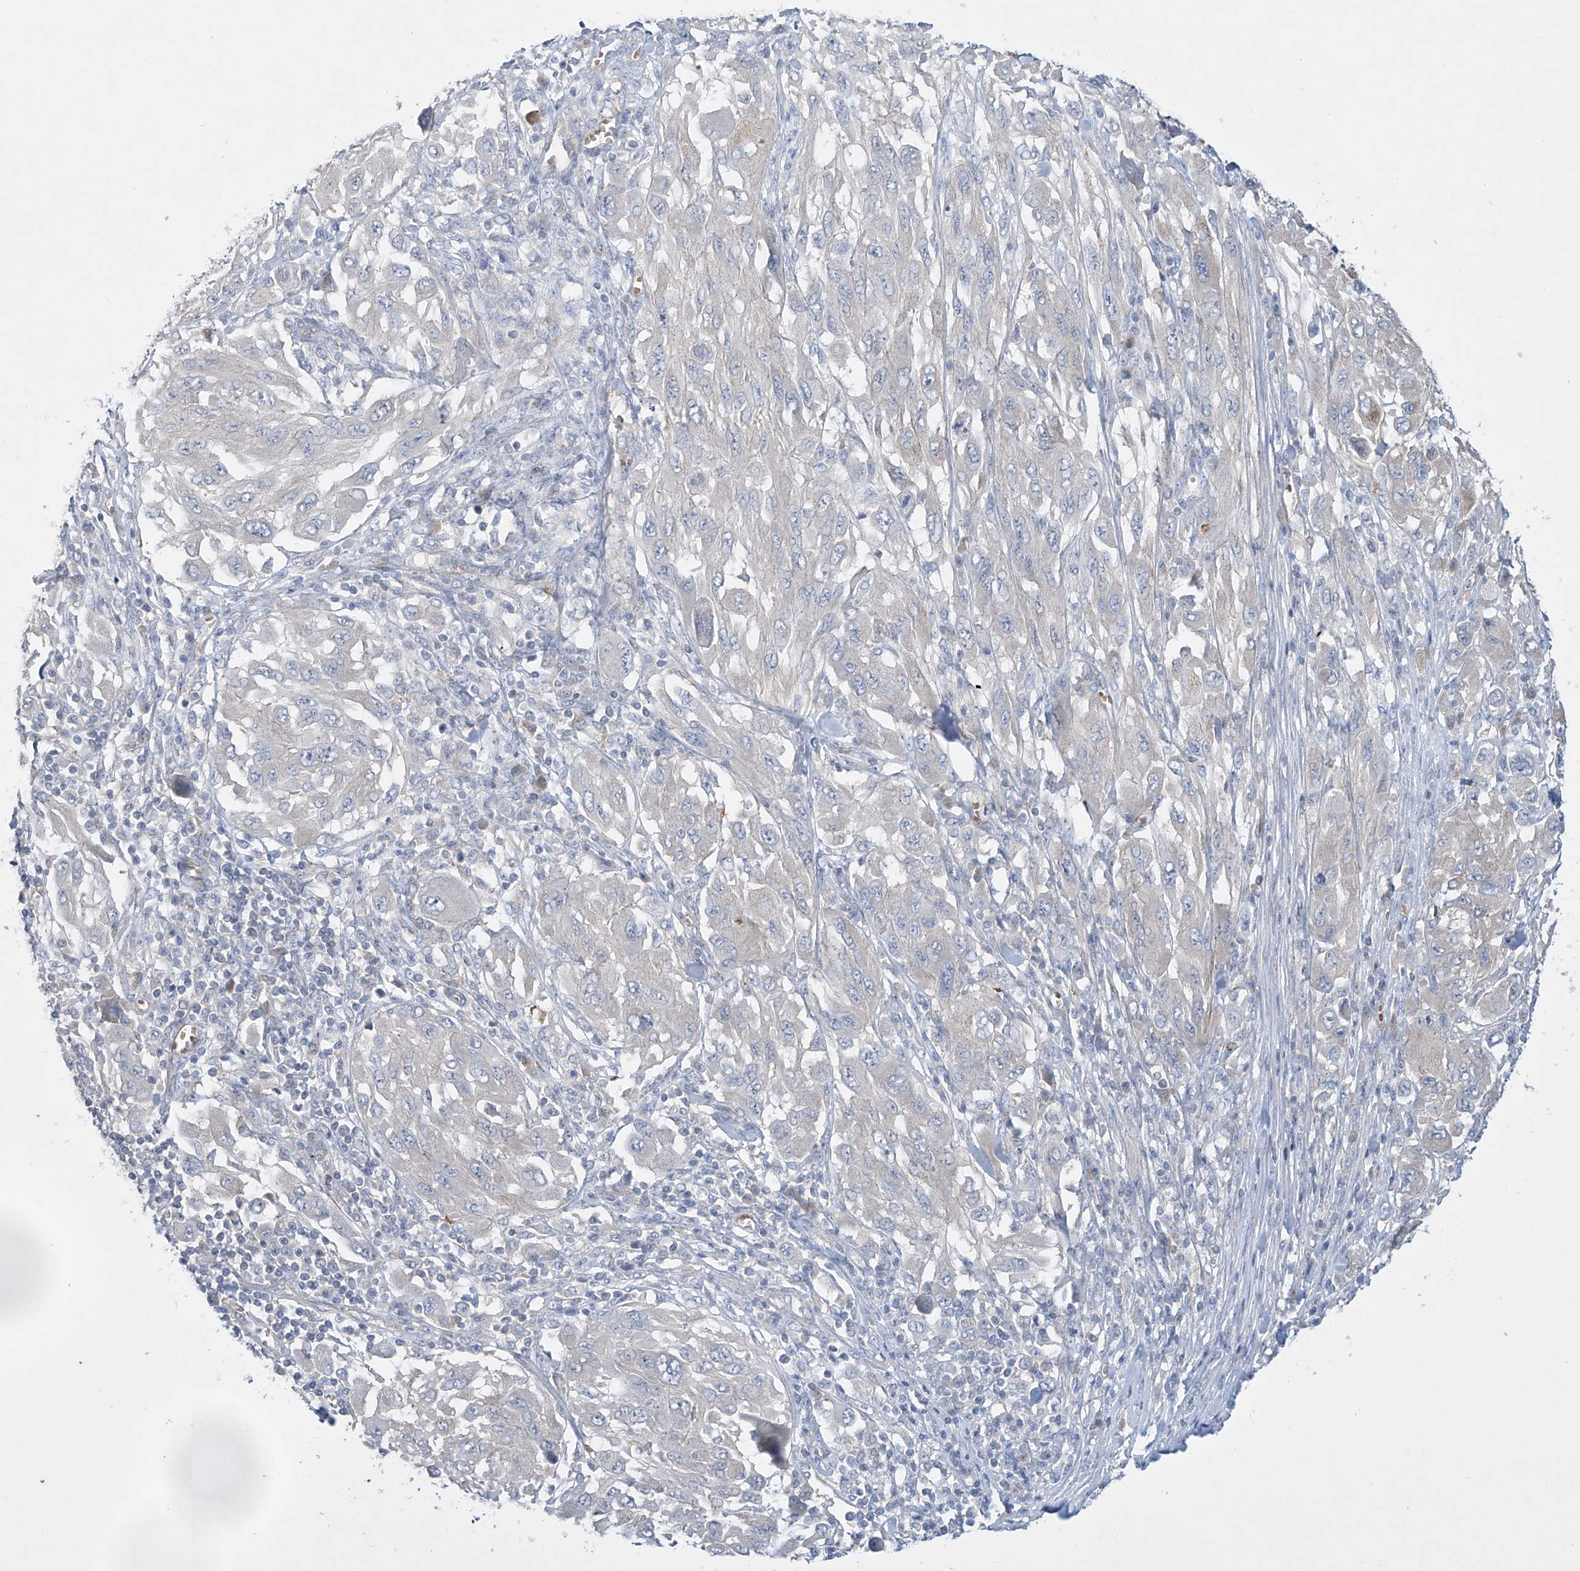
{"staining": {"intensity": "negative", "quantity": "none", "location": "none"}, "tissue": "melanoma", "cell_type": "Tumor cells", "image_type": "cancer", "snomed": [{"axis": "morphology", "description": "Malignant melanoma, NOS"}, {"axis": "topography", "description": "Skin"}], "caption": "Malignant melanoma was stained to show a protein in brown. There is no significant positivity in tumor cells.", "gene": "TJAP1", "patient": {"sex": "female", "age": 91}}